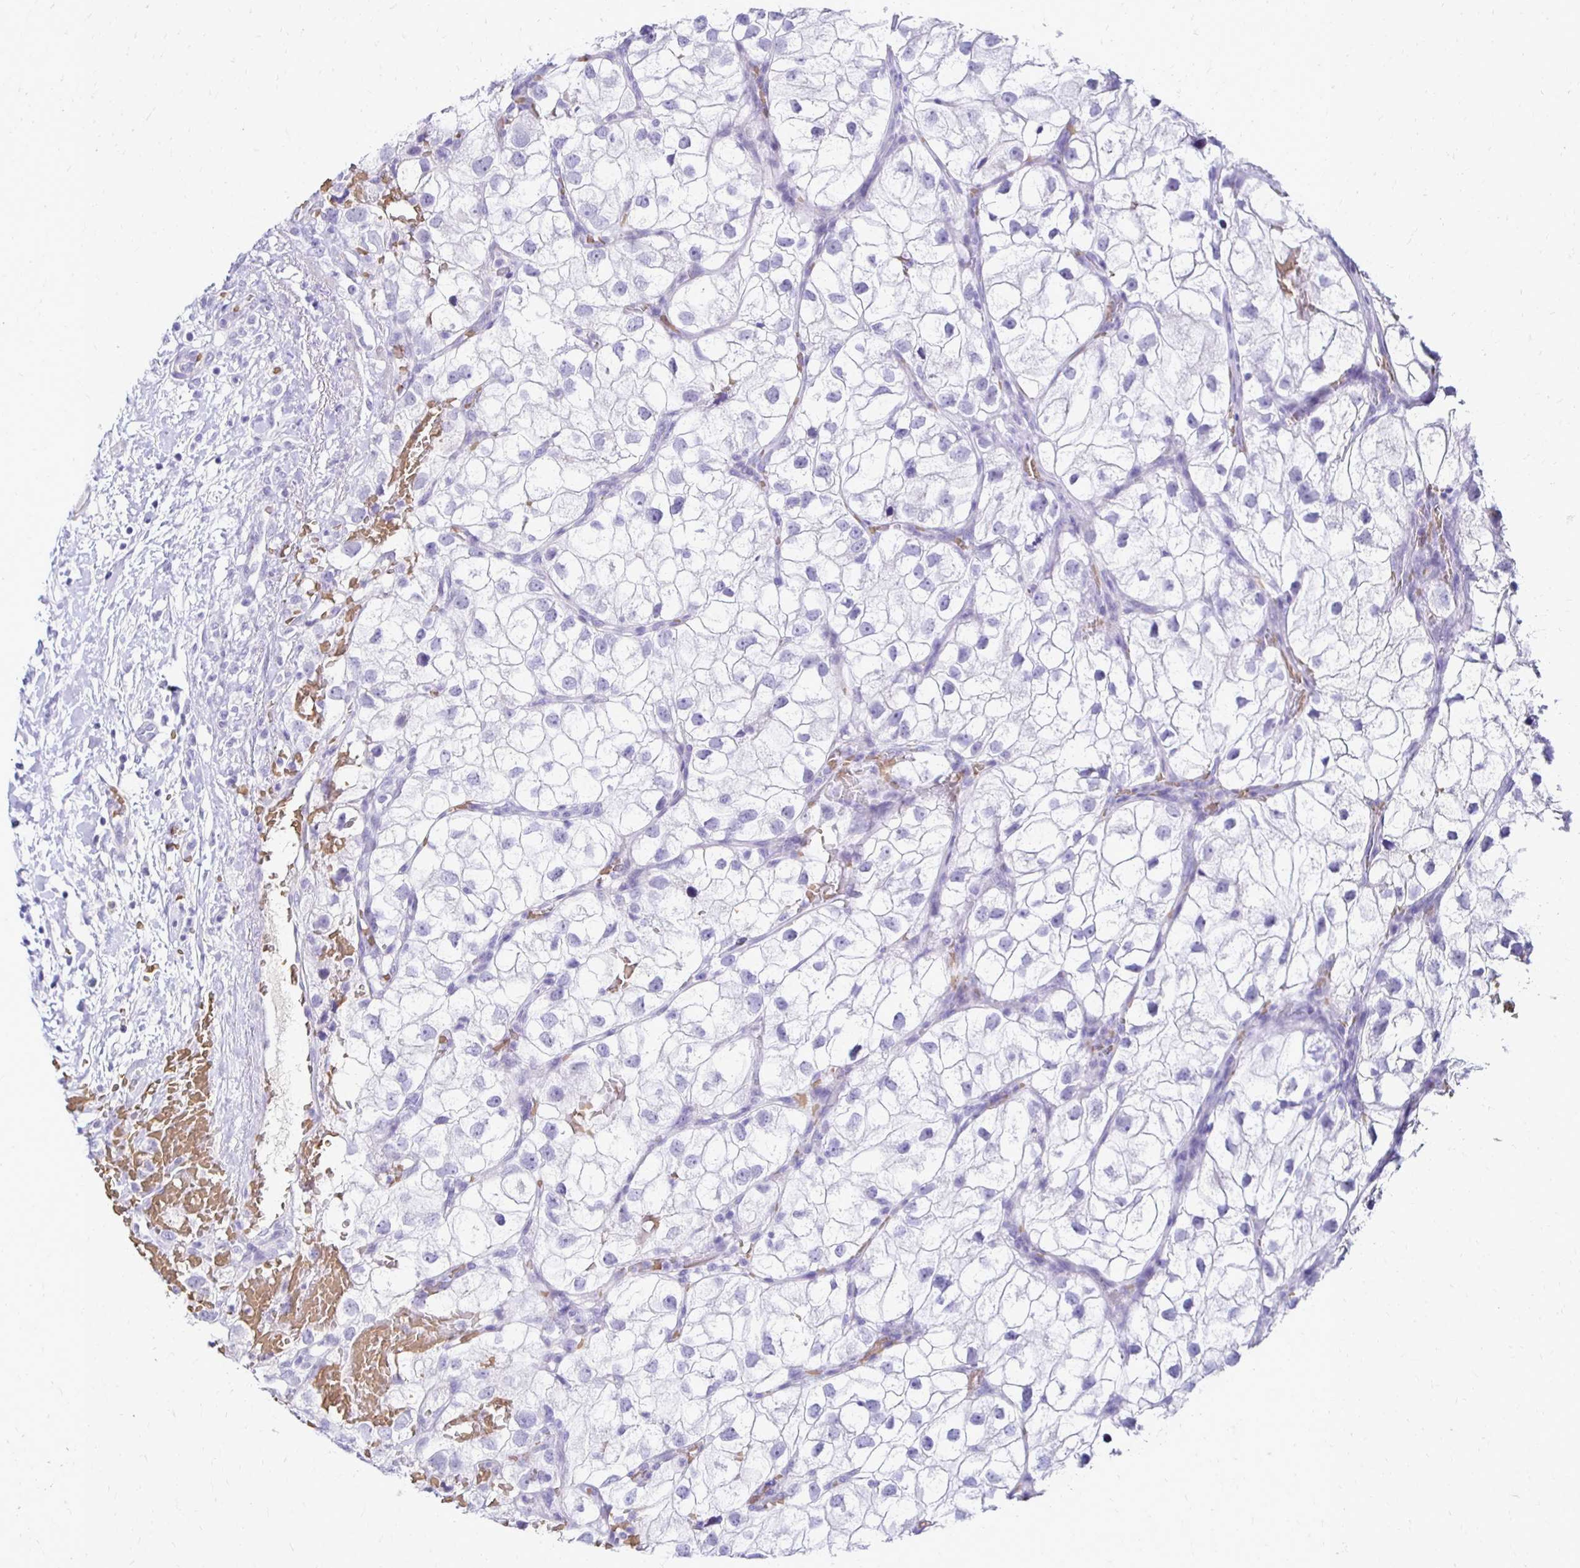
{"staining": {"intensity": "negative", "quantity": "none", "location": "none"}, "tissue": "renal cancer", "cell_type": "Tumor cells", "image_type": "cancer", "snomed": [{"axis": "morphology", "description": "Adenocarcinoma, NOS"}, {"axis": "topography", "description": "Kidney"}], "caption": "The micrograph displays no significant positivity in tumor cells of renal cancer (adenocarcinoma).", "gene": "RHBDL3", "patient": {"sex": "male", "age": 59}}